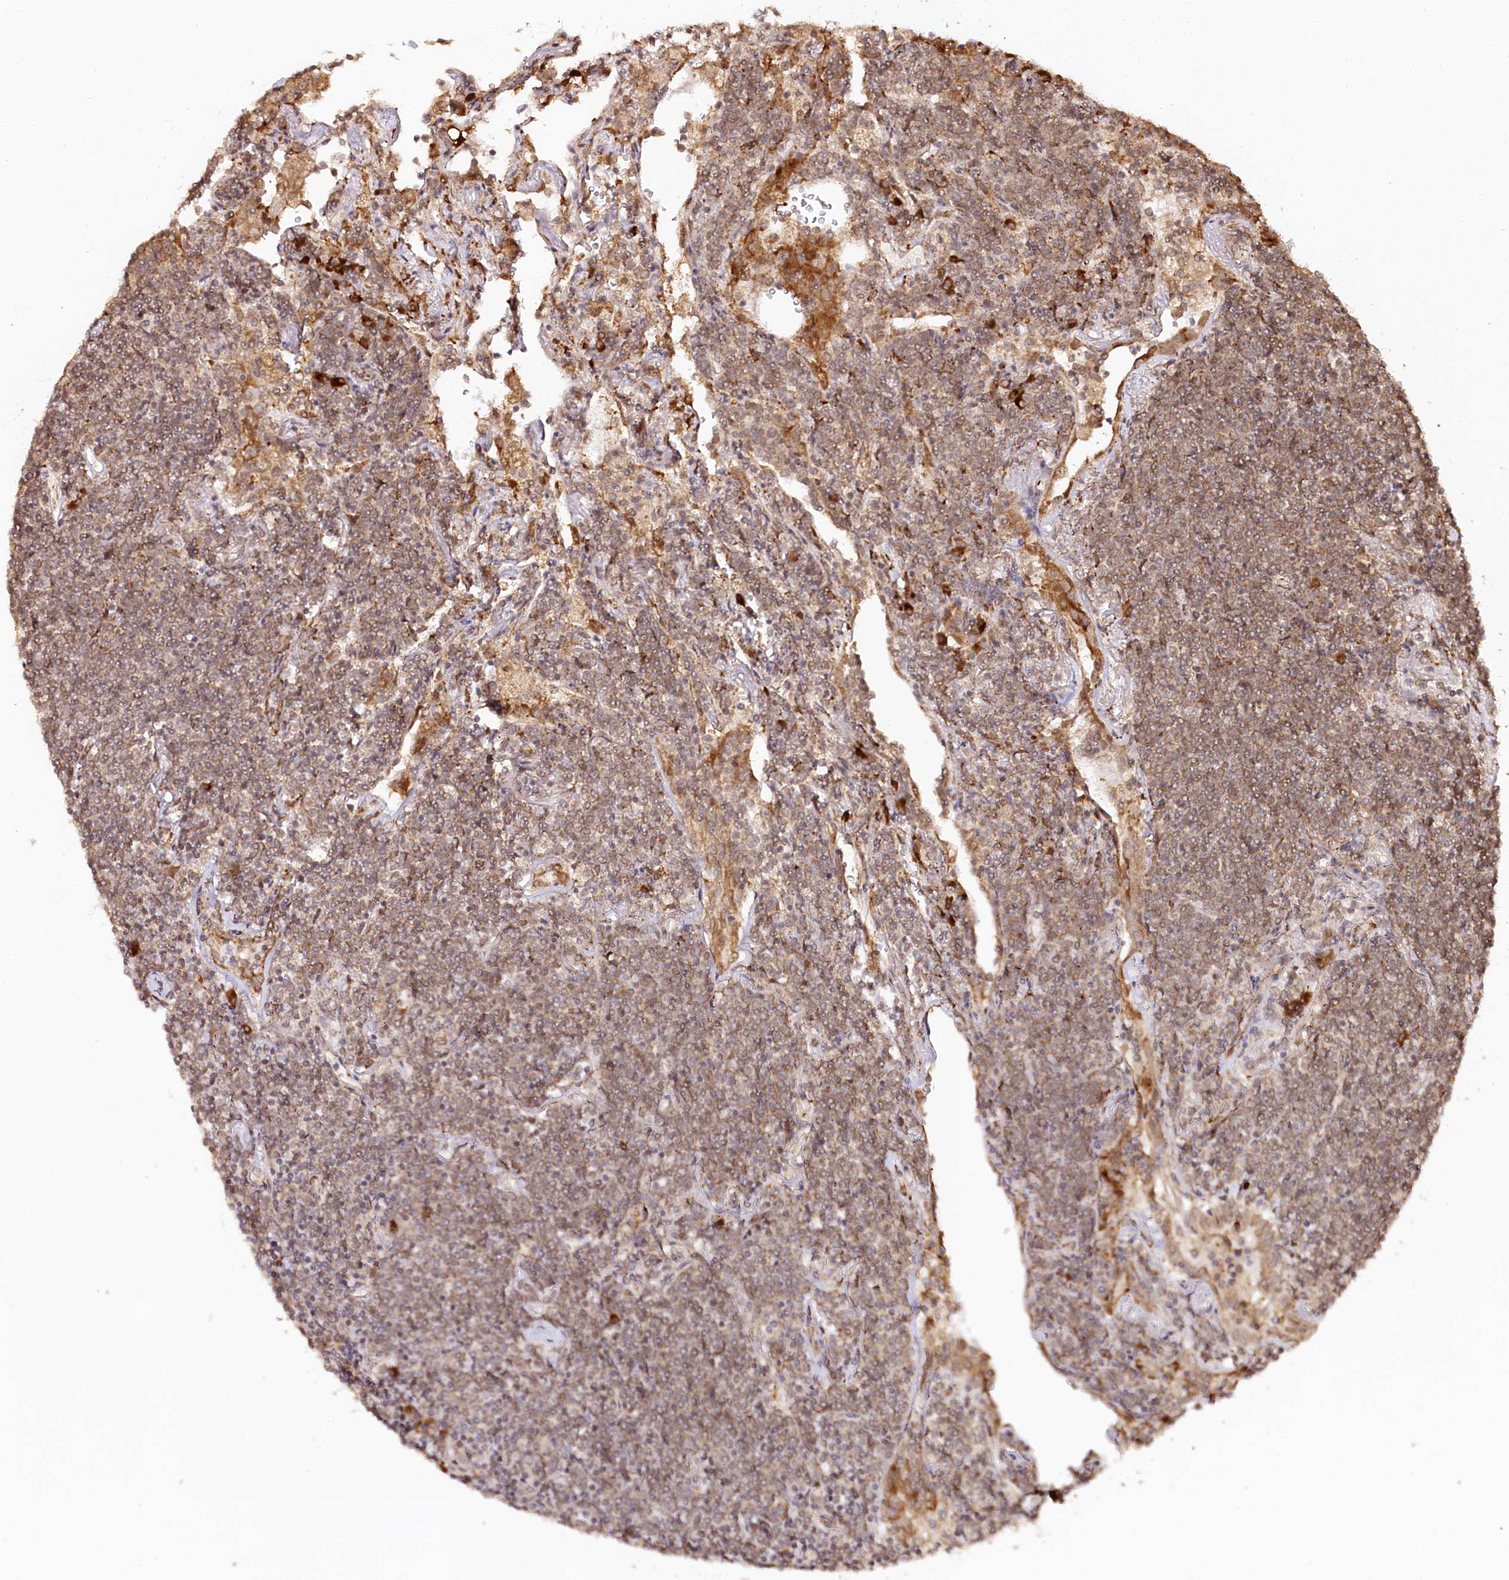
{"staining": {"intensity": "moderate", "quantity": ">75%", "location": "cytoplasmic/membranous"}, "tissue": "lymphoma", "cell_type": "Tumor cells", "image_type": "cancer", "snomed": [{"axis": "morphology", "description": "Malignant lymphoma, non-Hodgkin's type, Low grade"}, {"axis": "topography", "description": "Lung"}], "caption": "Human lymphoma stained with a brown dye exhibits moderate cytoplasmic/membranous positive expression in about >75% of tumor cells.", "gene": "ENSG00000144785", "patient": {"sex": "female", "age": 71}}